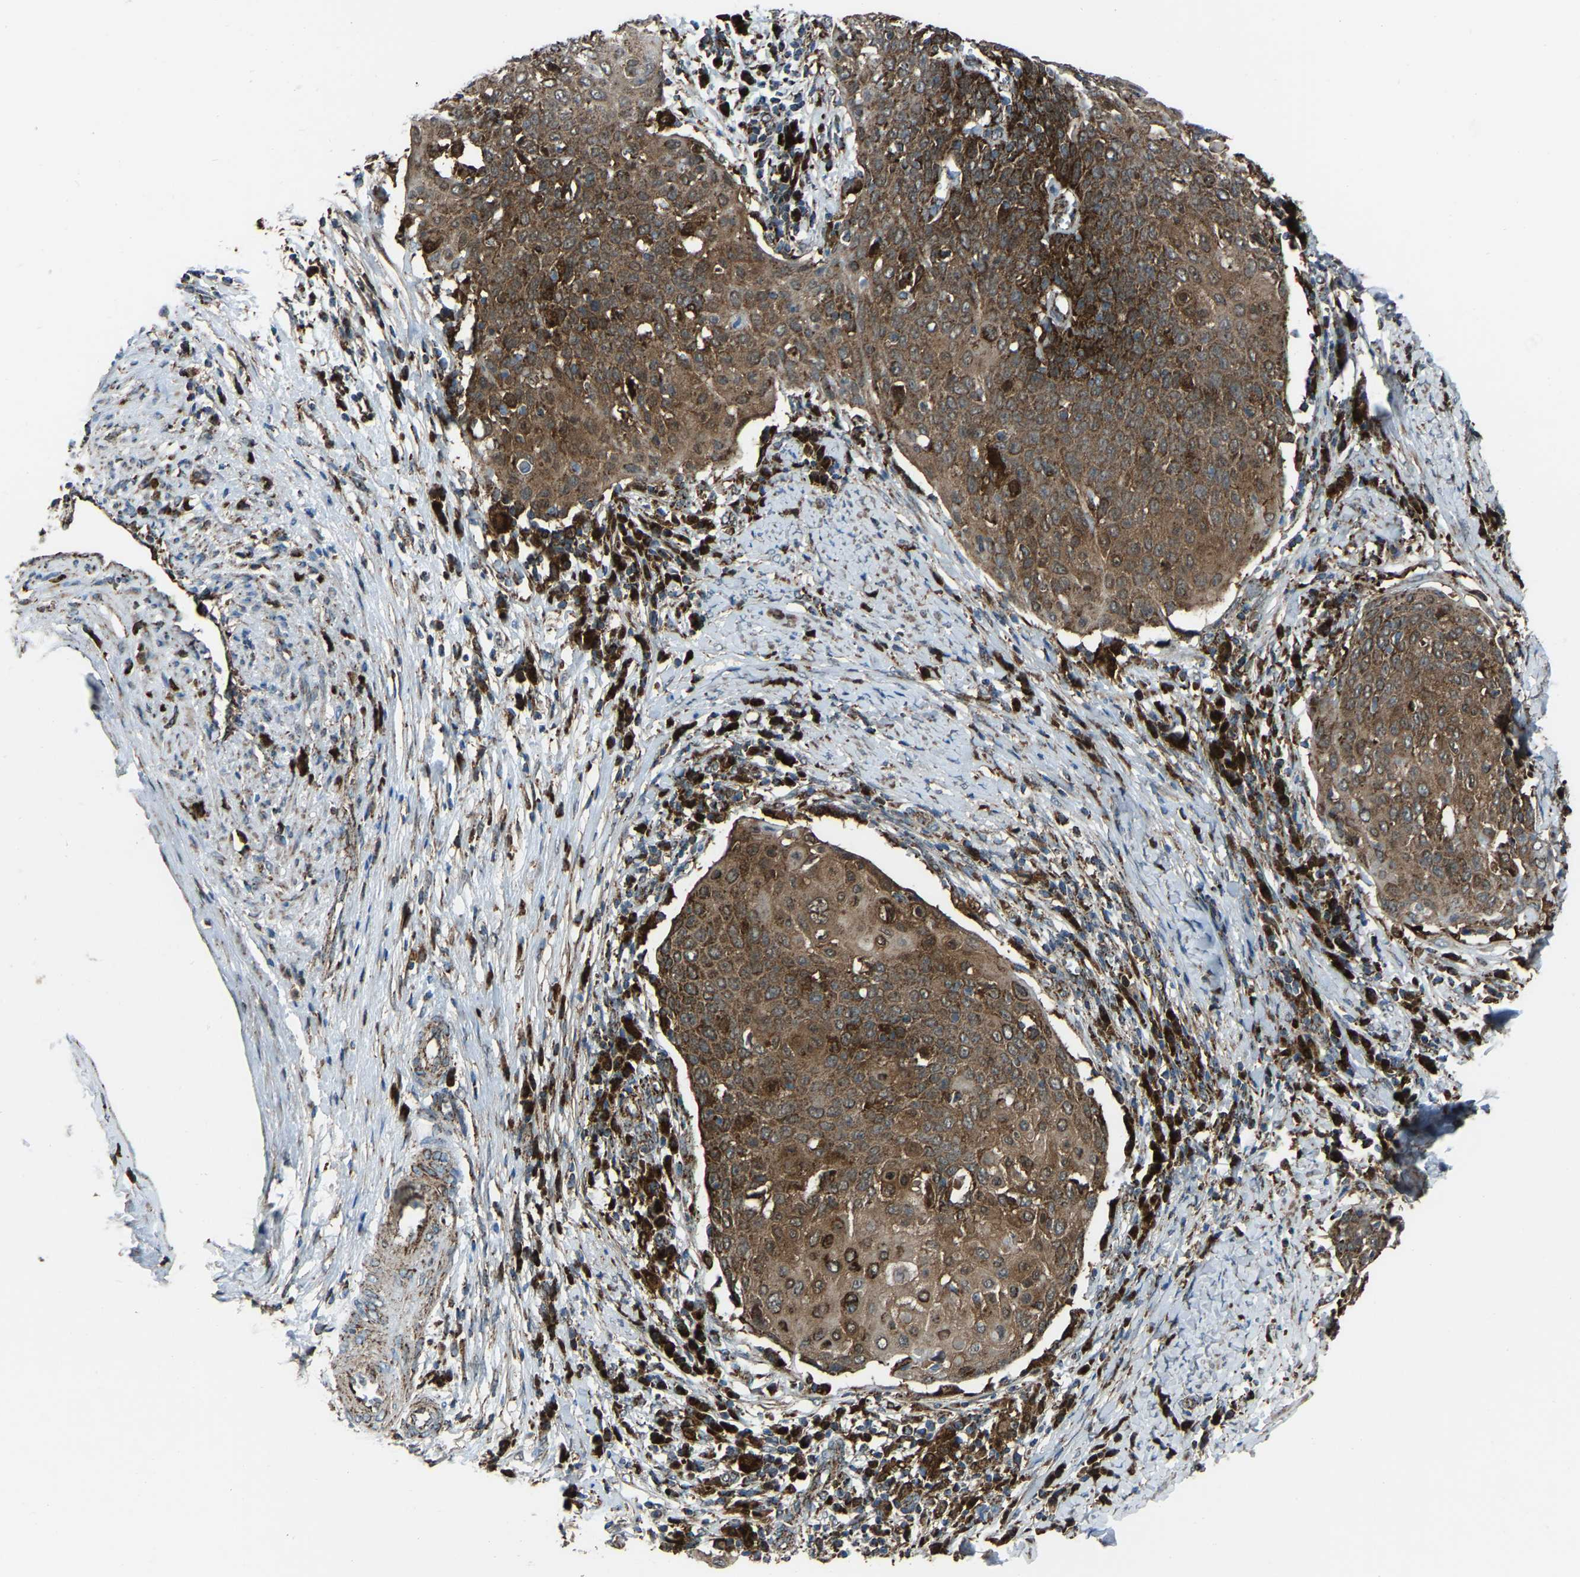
{"staining": {"intensity": "moderate", "quantity": ">75%", "location": "cytoplasmic/membranous"}, "tissue": "cervical cancer", "cell_type": "Tumor cells", "image_type": "cancer", "snomed": [{"axis": "morphology", "description": "Squamous cell carcinoma, NOS"}, {"axis": "topography", "description": "Cervix"}], "caption": "Squamous cell carcinoma (cervical) stained with immunohistochemistry (IHC) exhibits moderate cytoplasmic/membranous positivity in about >75% of tumor cells. The staining was performed using DAB (3,3'-diaminobenzidine) to visualize the protein expression in brown, while the nuclei were stained in blue with hematoxylin (Magnification: 20x).", "gene": "AKR1A1", "patient": {"sex": "female", "age": 39}}